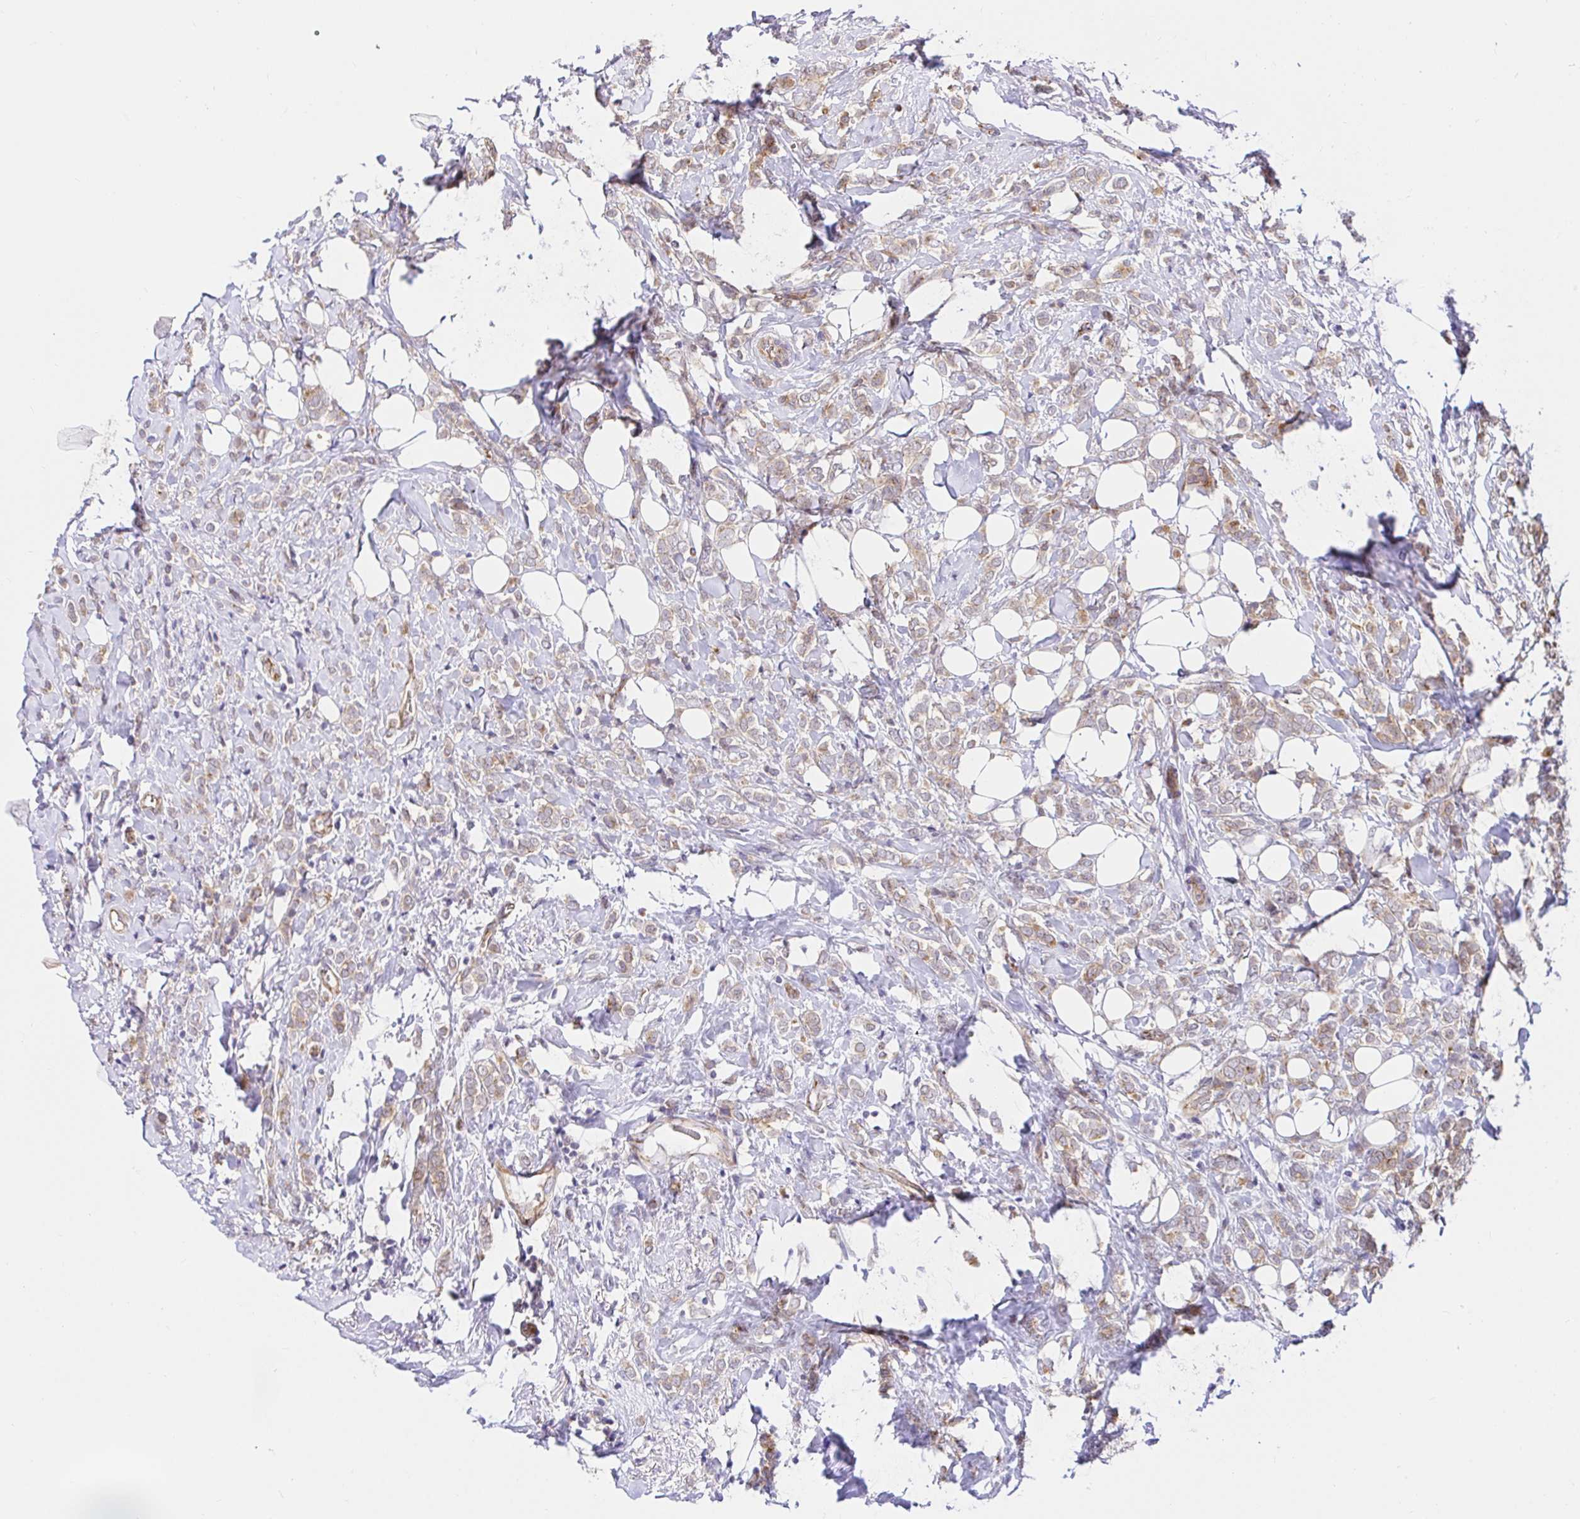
{"staining": {"intensity": "weak", "quantity": ">75%", "location": "cytoplasmic/membranous"}, "tissue": "breast cancer", "cell_type": "Tumor cells", "image_type": "cancer", "snomed": [{"axis": "morphology", "description": "Lobular carcinoma"}, {"axis": "topography", "description": "Breast"}], "caption": "There is low levels of weak cytoplasmic/membranous positivity in tumor cells of lobular carcinoma (breast), as demonstrated by immunohistochemical staining (brown color).", "gene": "TRIM55", "patient": {"sex": "female", "age": 49}}